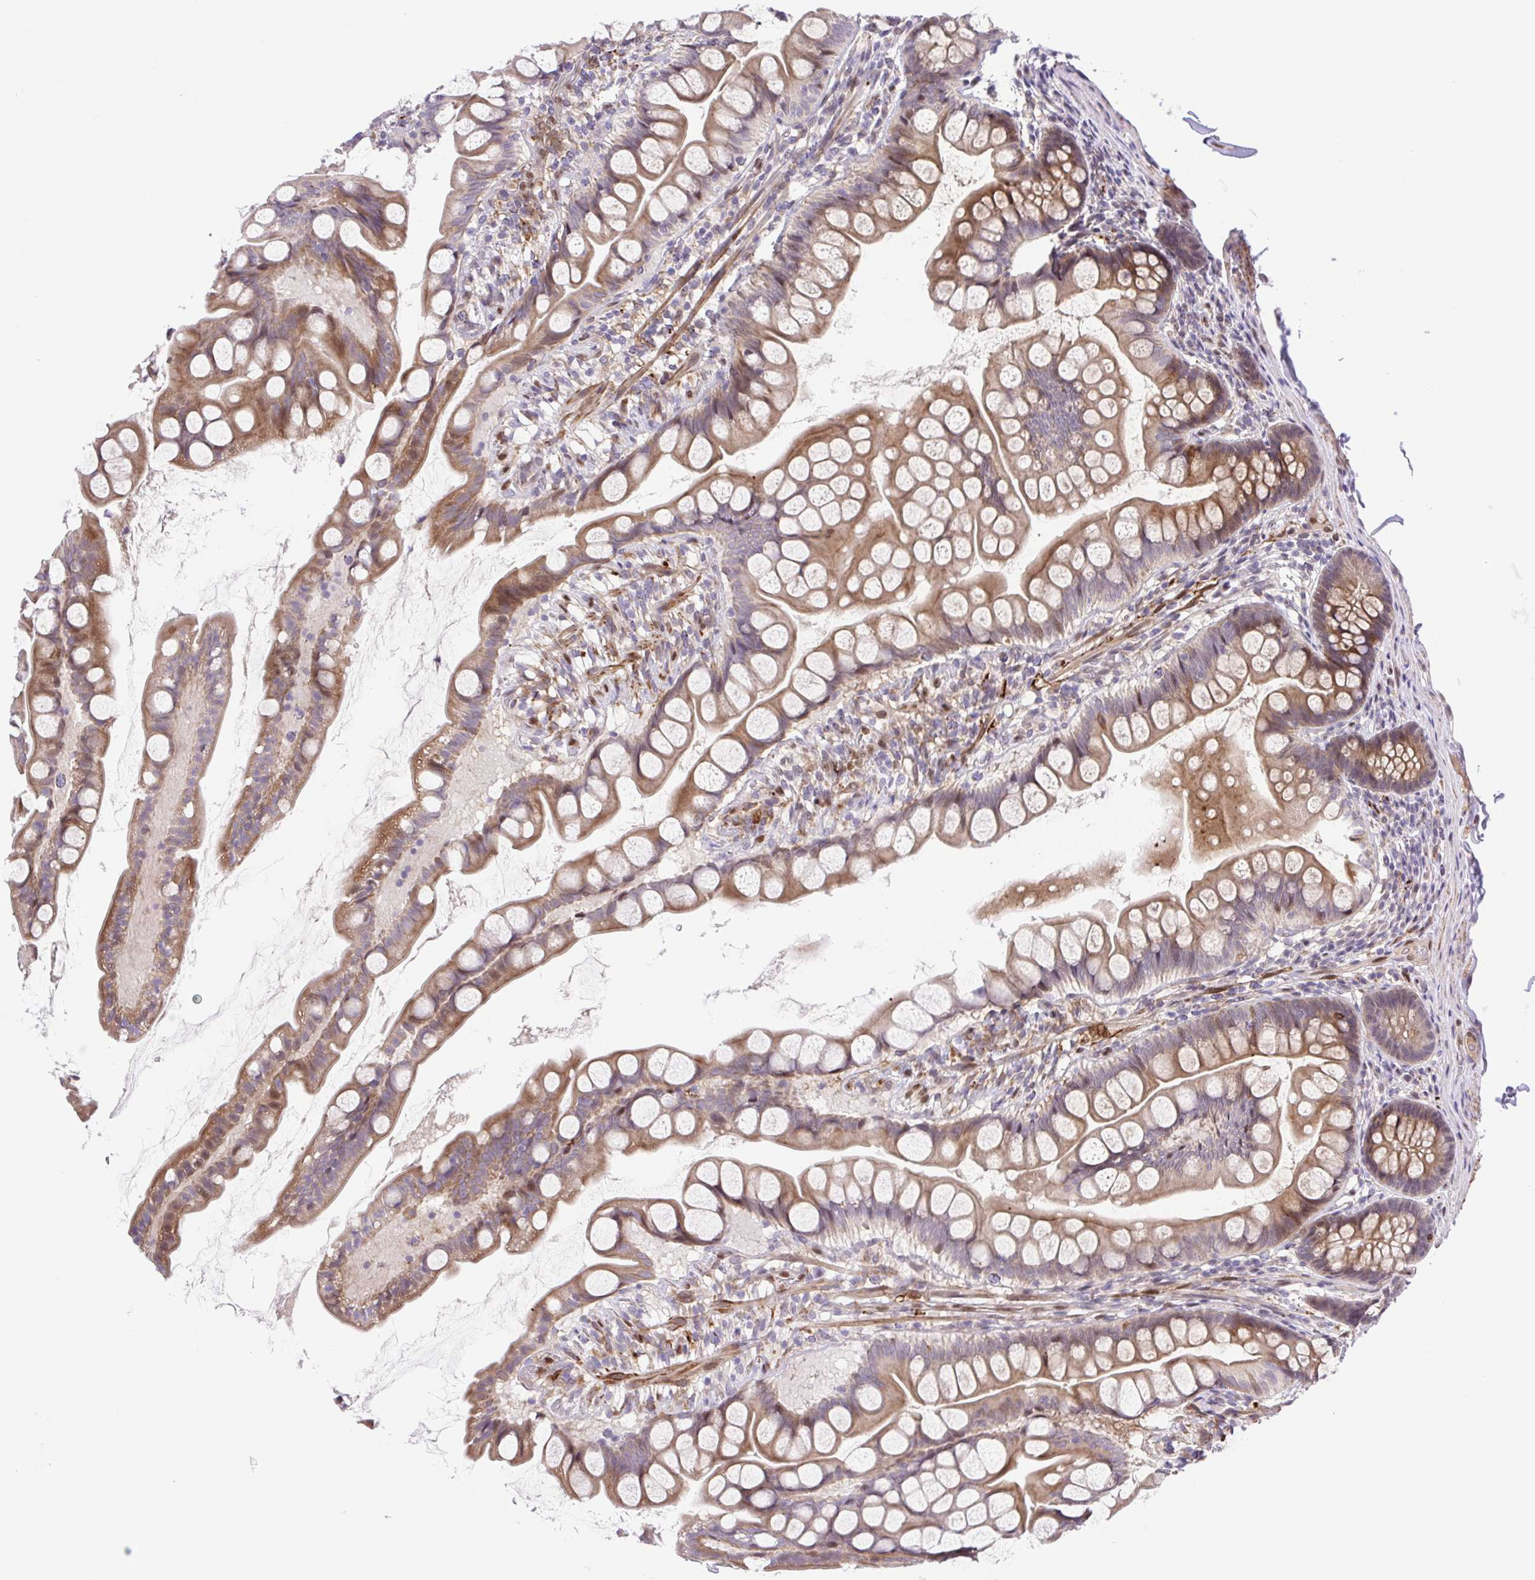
{"staining": {"intensity": "moderate", "quantity": ">75%", "location": "cytoplasmic/membranous"}, "tissue": "small intestine", "cell_type": "Glandular cells", "image_type": "normal", "snomed": [{"axis": "morphology", "description": "Normal tissue, NOS"}, {"axis": "topography", "description": "Small intestine"}], "caption": "Small intestine stained with DAB IHC exhibits medium levels of moderate cytoplasmic/membranous staining in about >75% of glandular cells. Nuclei are stained in blue.", "gene": "ERG", "patient": {"sex": "male", "age": 70}}